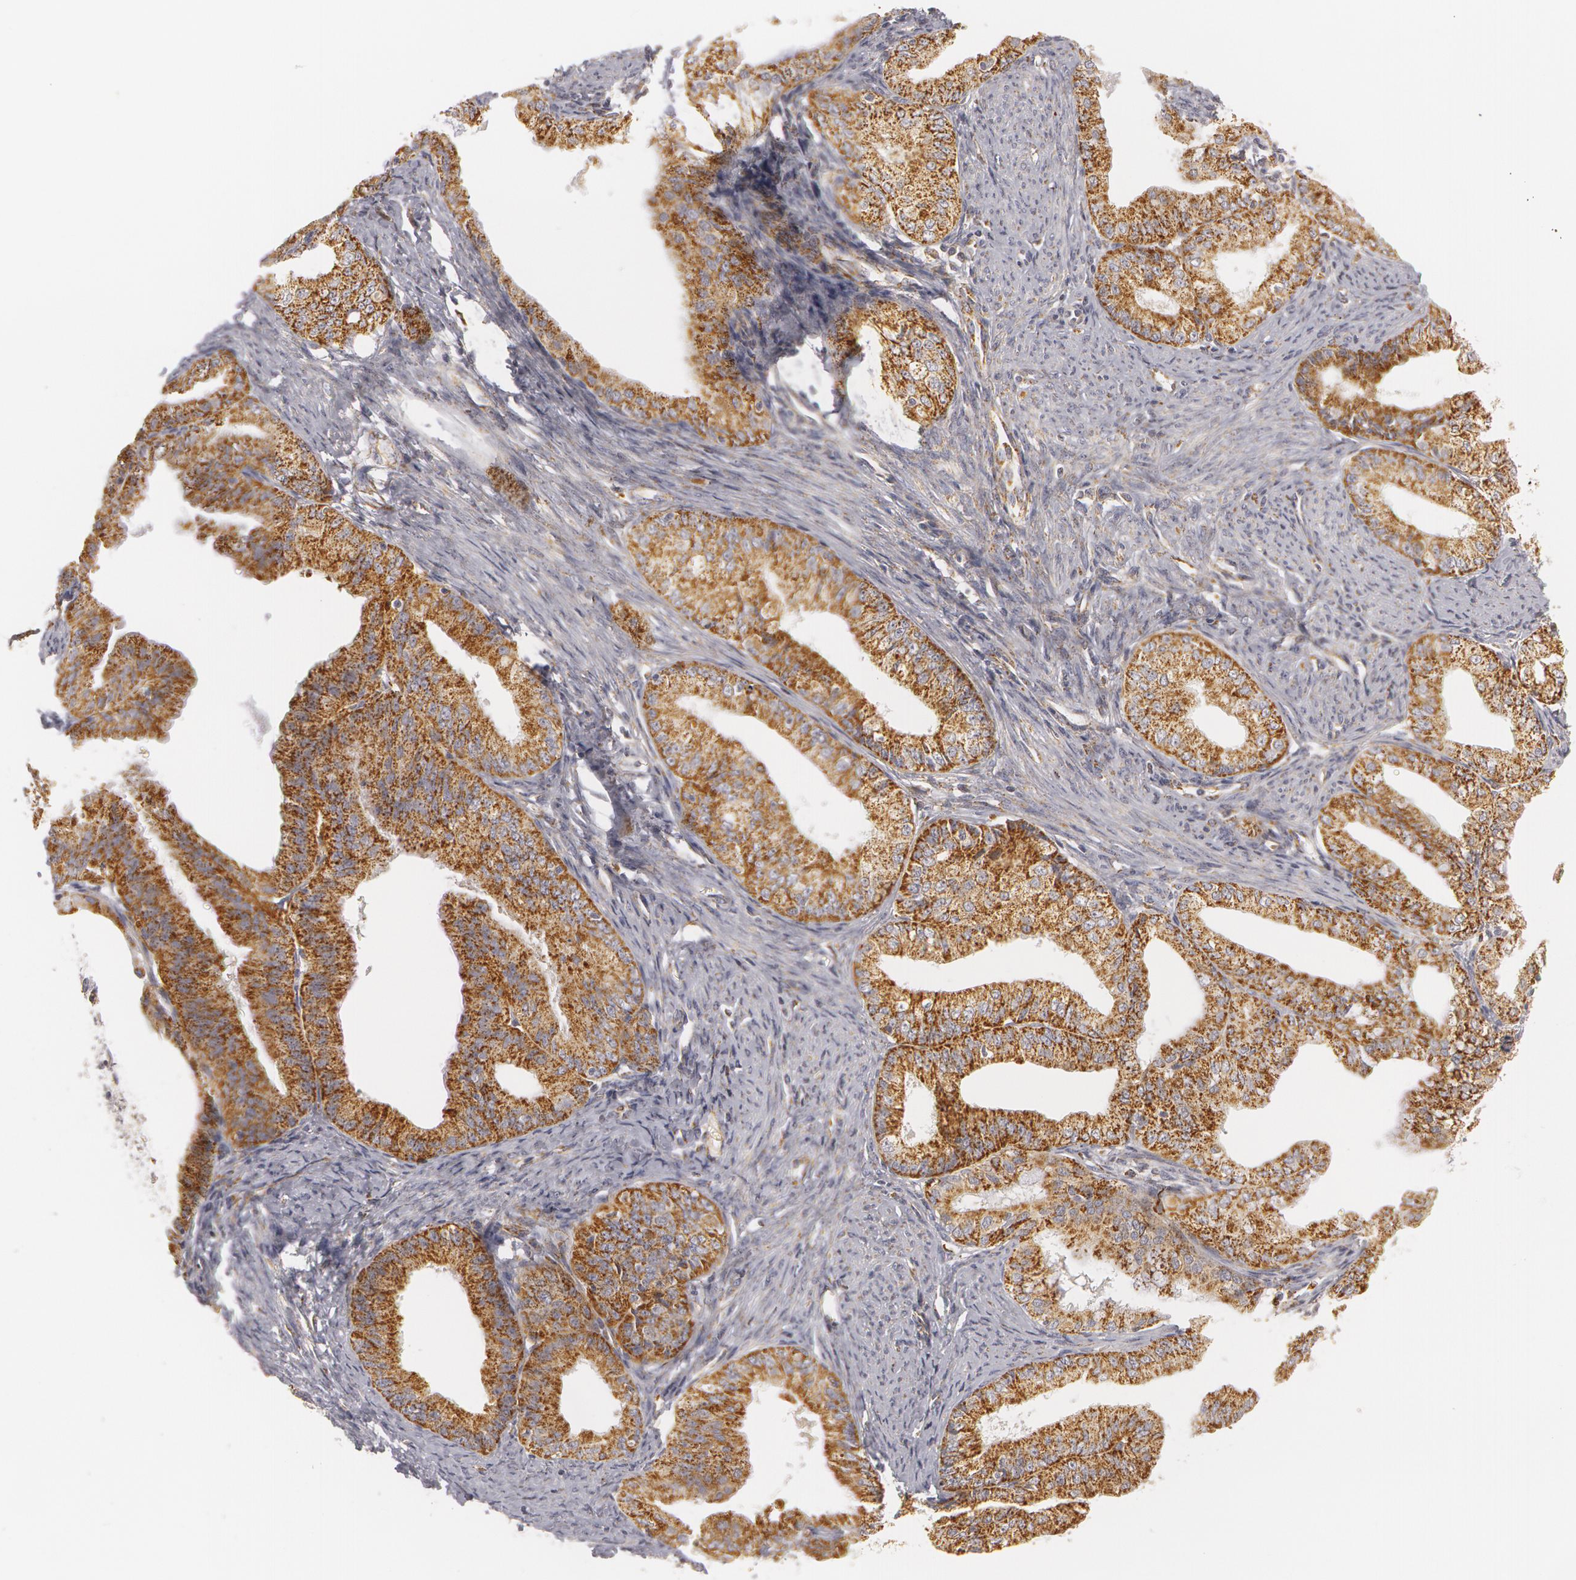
{"staining": {"intensity": "strong", "quantity": ">75%", "location": "cytoplasmic/membranous"}, "tissue": "endometrial cancer", "cell_type": "Tumor cells", "image_type": "cancer", "snomed": [{"axis": "morphology", "description": "Adenocarcinoma, NOS"}, {"axis": "topography", "description": "Endometrium"}], "caption": "Immunohistochemistry of adenocarcinoma (endometrial) demonstrates high levels of strong cytoplasmic/membranous expression in approximately >75% of tumor cells.", "gene": "C7", "patient": {"sex": "female", "age": 76}}